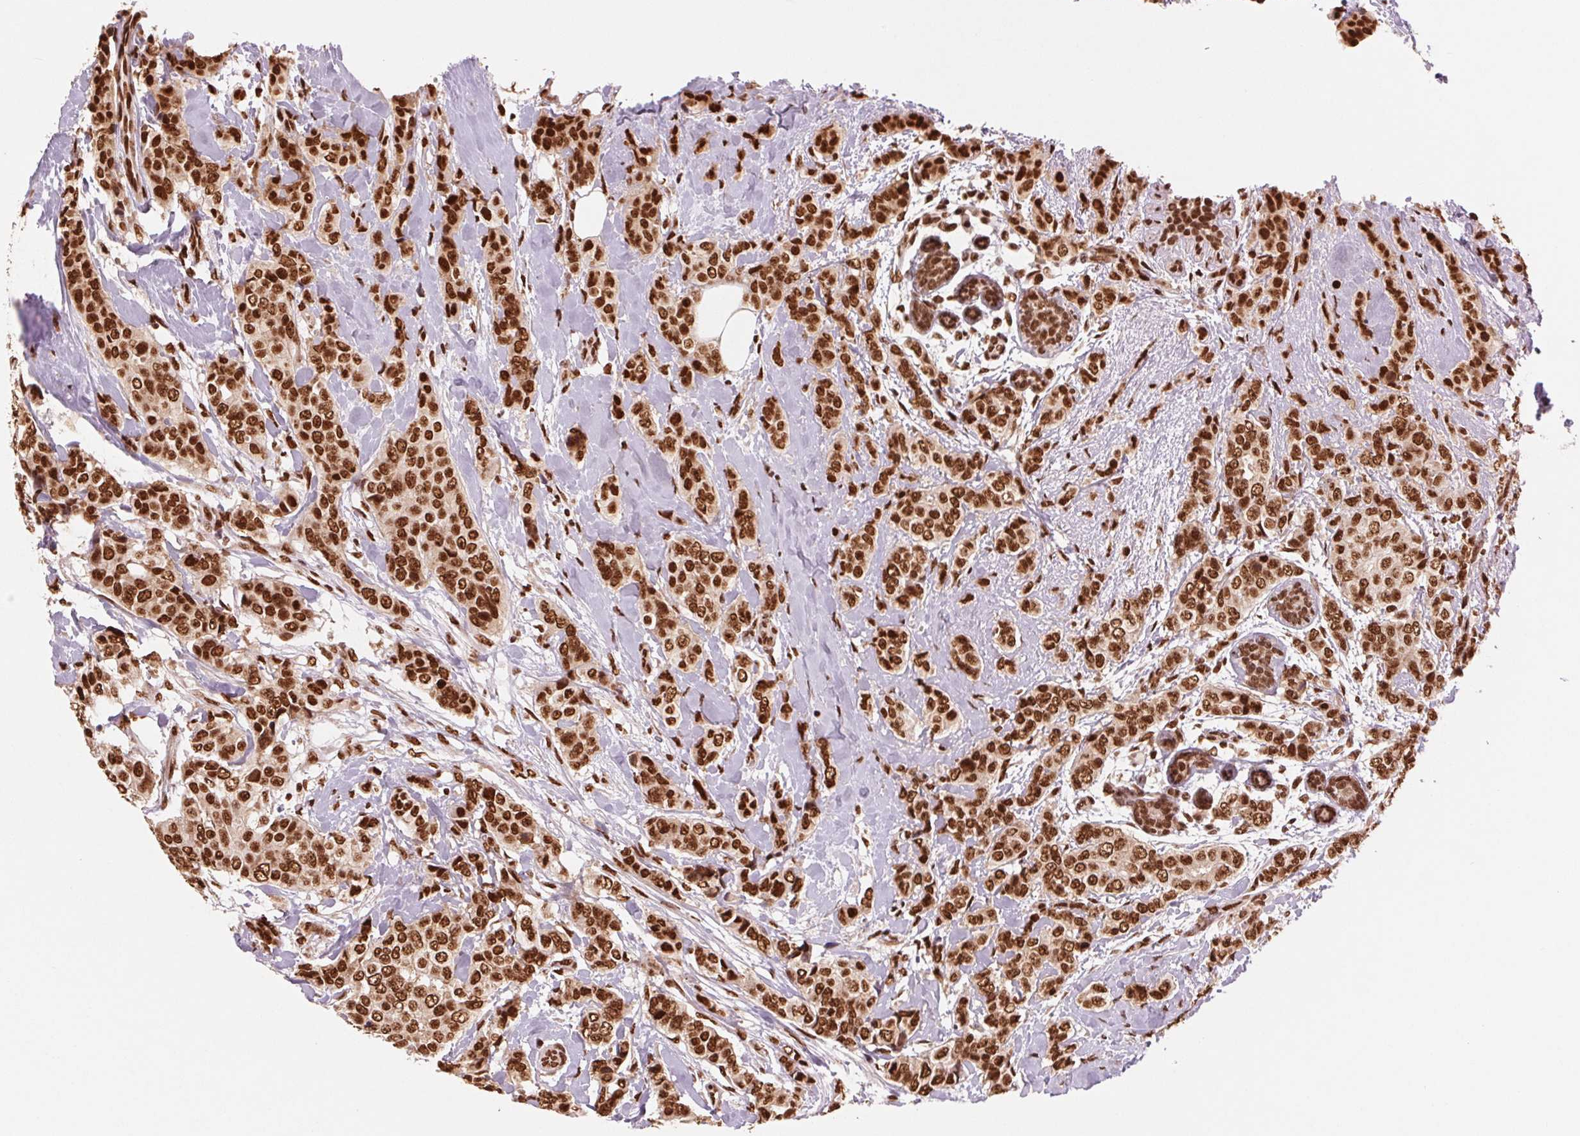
{"staining": {"intensity": "strong", "quantity": ">75%", "location": "nuclear"}, "tissue": "breast cancer", "cell_type": "Tumor cells", "image_type": "cancer", "snomed": [{"axis": "morphology", "description": "Lobular carcinoma"}, {"axis": "topography", "description": "Breast"}], "caption": "Tumor cells display high levels of strong nuclear positivity in about >75% of cells in breast cancer (lobular carcinoma).", "gene": "TTLL9", "patient": {"sex": "female", "age": 51}}